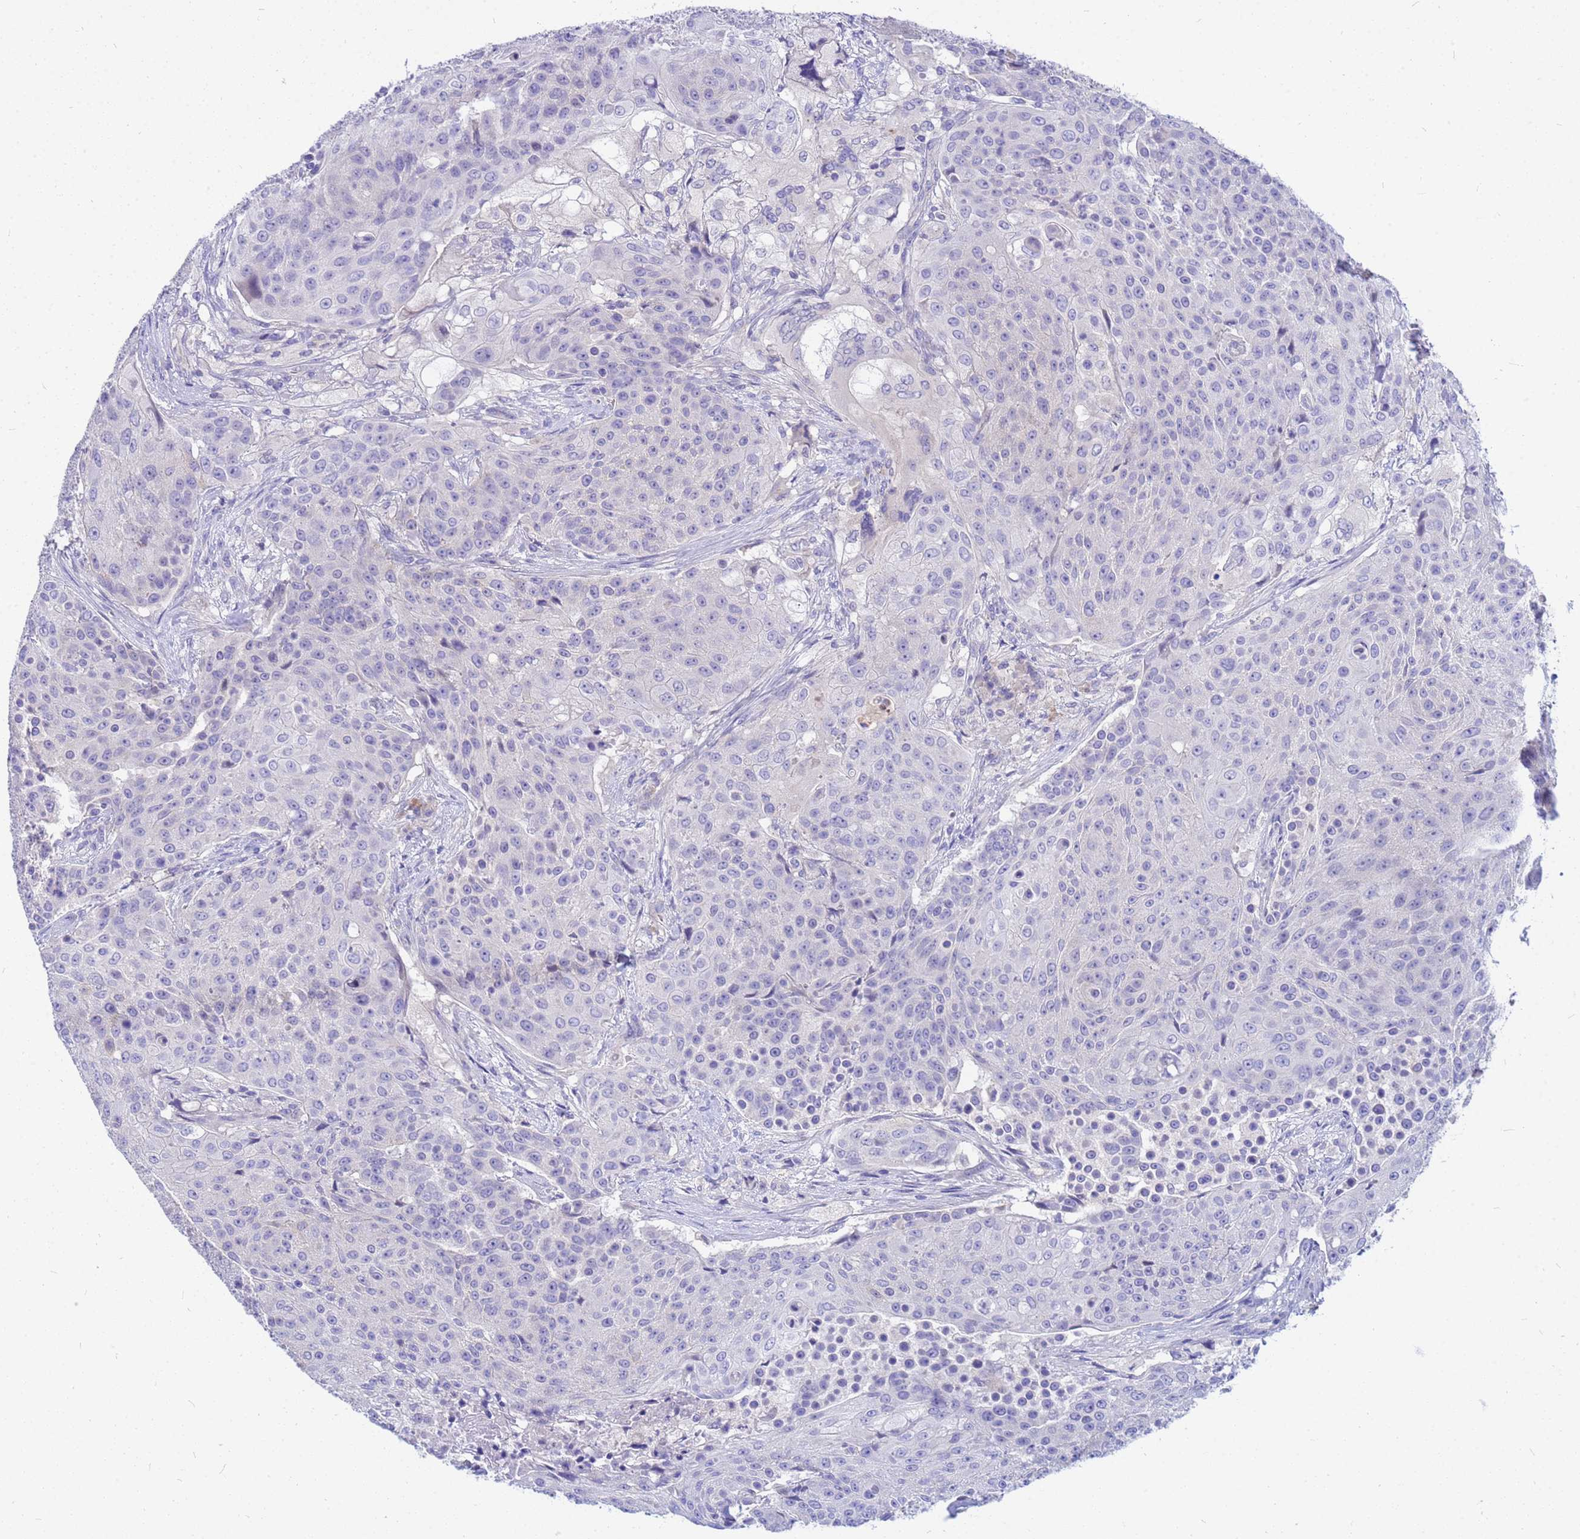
{"staining": {"intensity": "negative", "quantity": "none", "location": "none"}, "tissue": "urothelial cancer", "cell_type": "Tumor cells", "image_type": "cancer", "snomed": [{"axis": "morphology", "description": "Urothelial carcinoma, High grade"}, {"axis": "topography", "description": "Urinary bladder"}], "caption": "Tumor cells show no significant protein positivity in urothelial cancer.", "gene": "DPRX", "patient": {"sex": "female", "age": 63}}